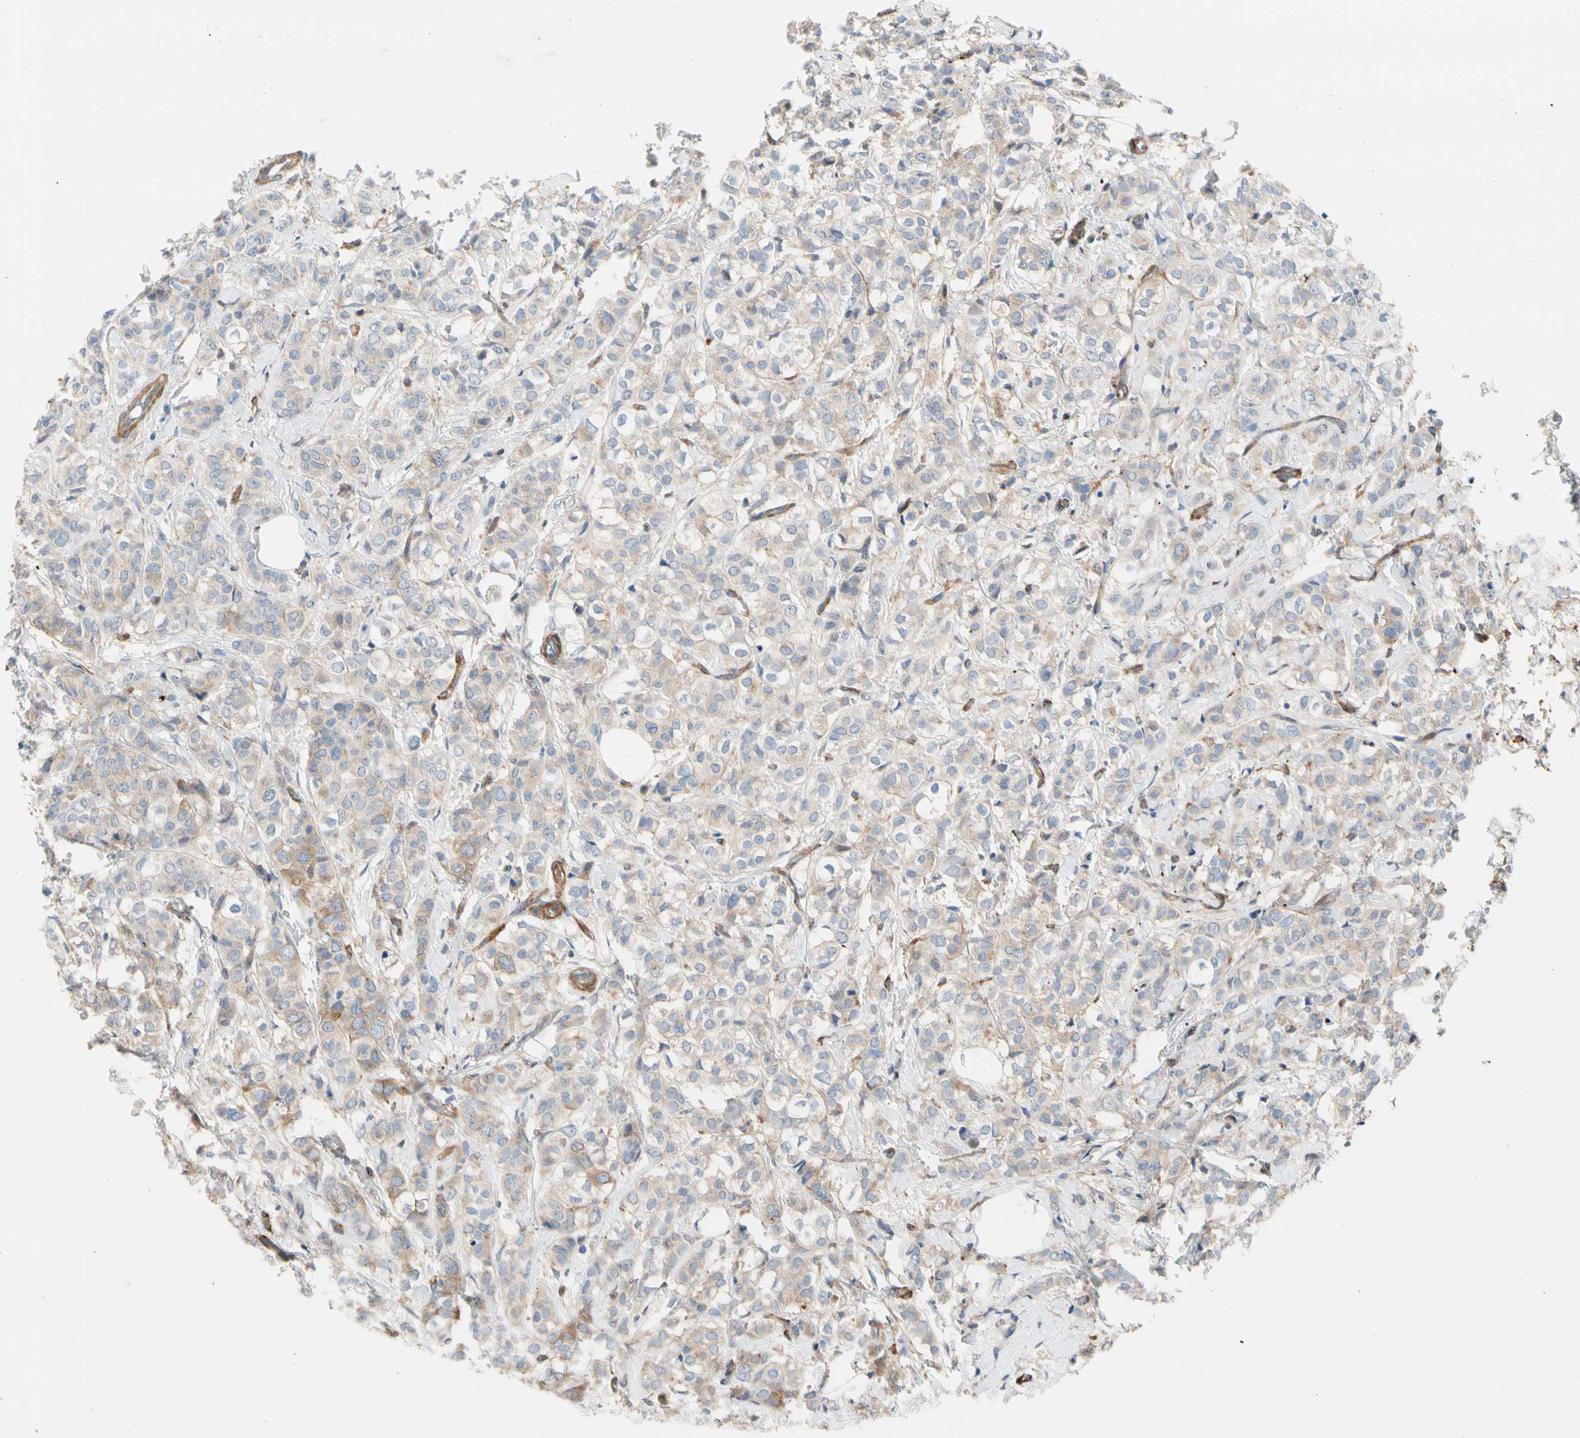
{"staining": {"intensity": "weak", "quantity": "<25%", "location": "cytoplasmic/membranous"}, "tissue": "breast cancer", "cell_type": "Tumor cells", "image_type": "cancer", "snomed": [{"axis": "morphology", "description": "Lobular carcinoma"}, {"axis": "topography", "description": "Breast"}], "caption": "Tumor cells show no significant positivity in breast cancer (lobular carcinoma).", "gene": "ENTREP3", "patient": {"sex": "female", "age": 60}}